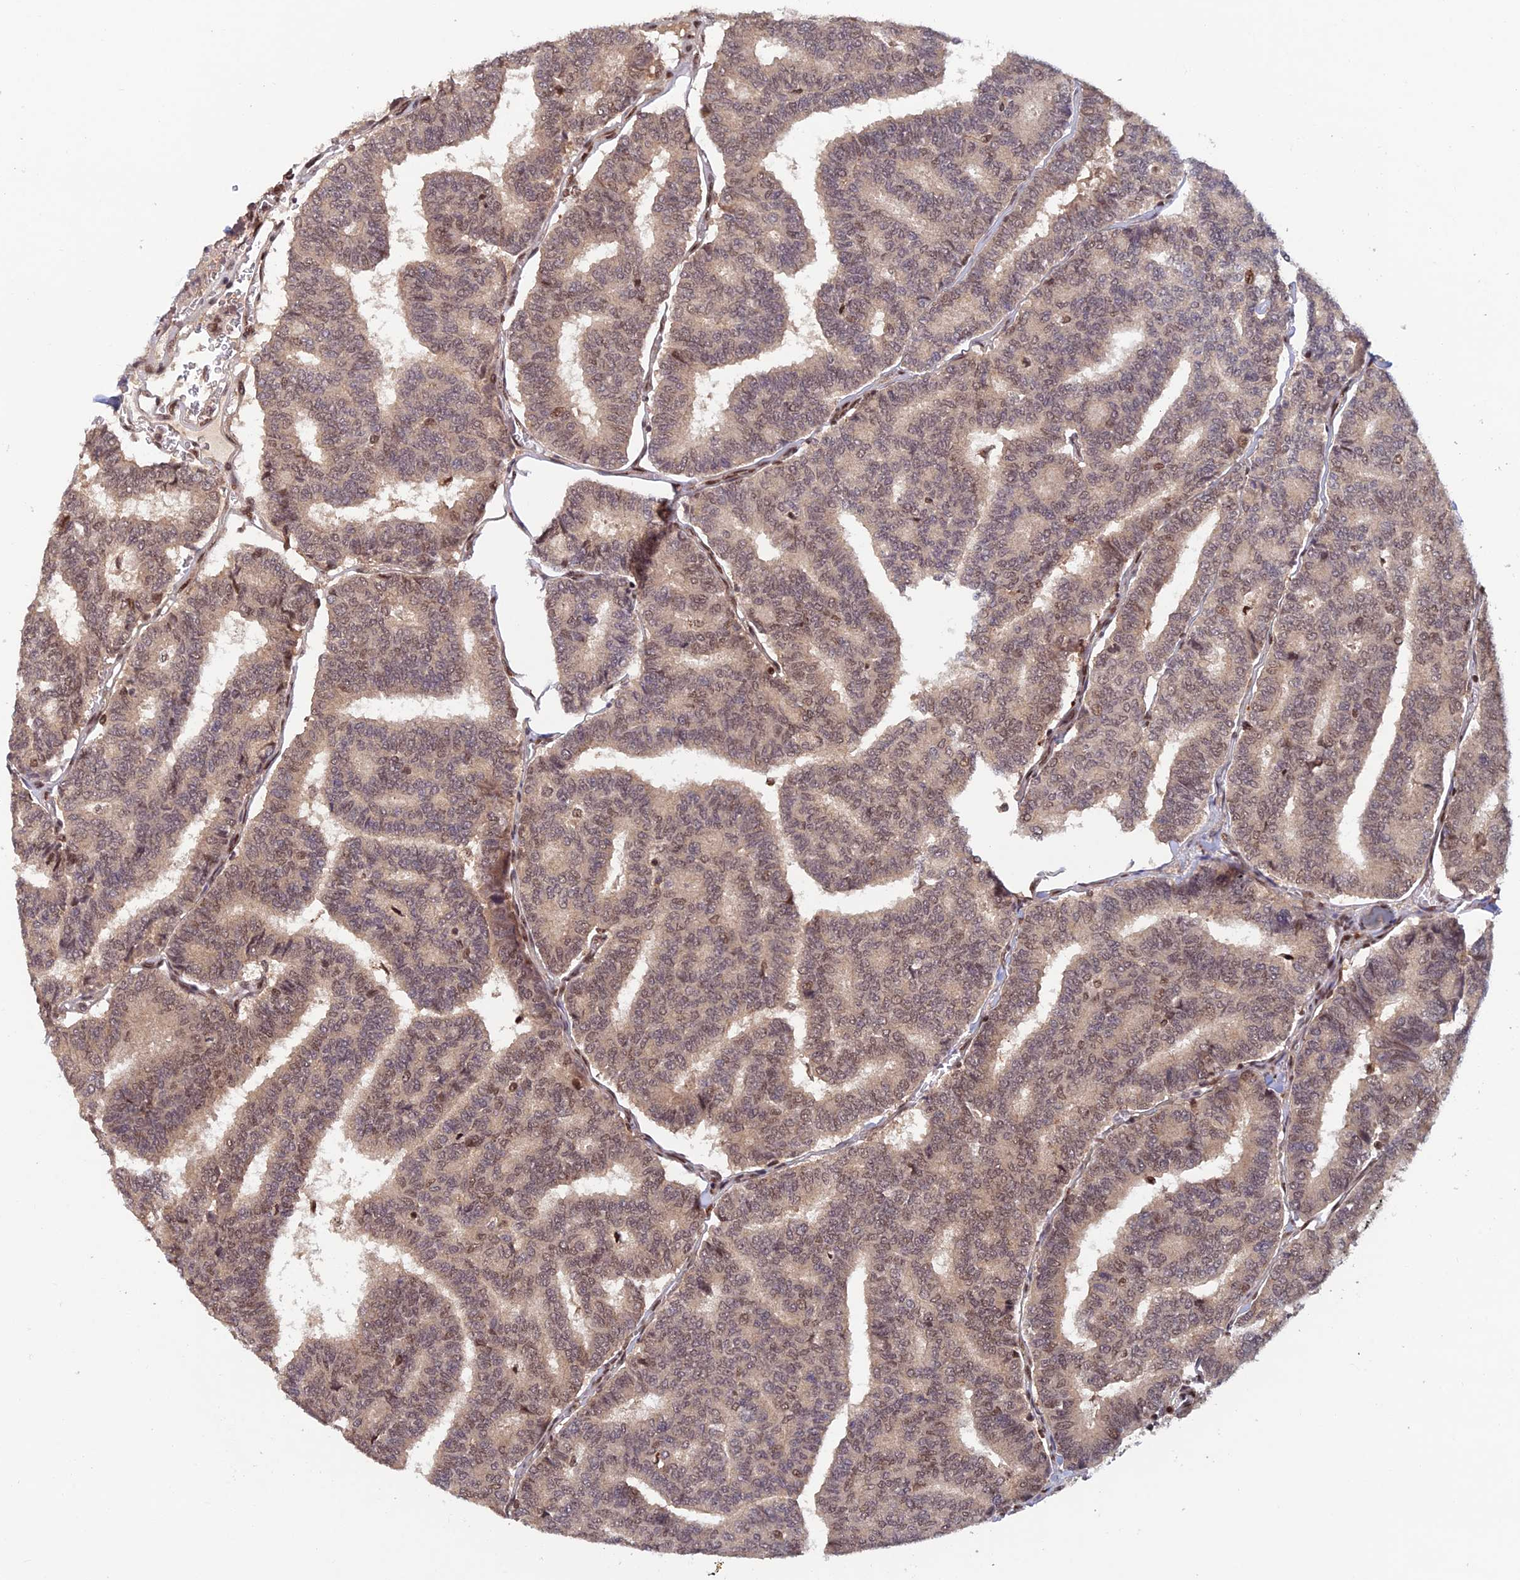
{"staining": {"intensity": "weak", "quantity": ">75%", "location": "cytoplasmic/membranous,nuclear"}, "tissue": "thyroid cancer", "cell_type": "Tumor cells", "image_type": "cancer", "snomed": [{"axis": "morphology", "description": "Papillary adenocarcinoma, NOS"}, {"axis": "topography", "description": "Thyroid gland"}], "caption": "Thyroid cancer stained with DAB (3,3'-diaminobenzidine) IHC reveals low levels of weak cytoplasmic/membranous and nuclear positivity in about >75% of tumor cells.", "gene": "ZNF565", "patient": {"sex": "female", "age": 35}}